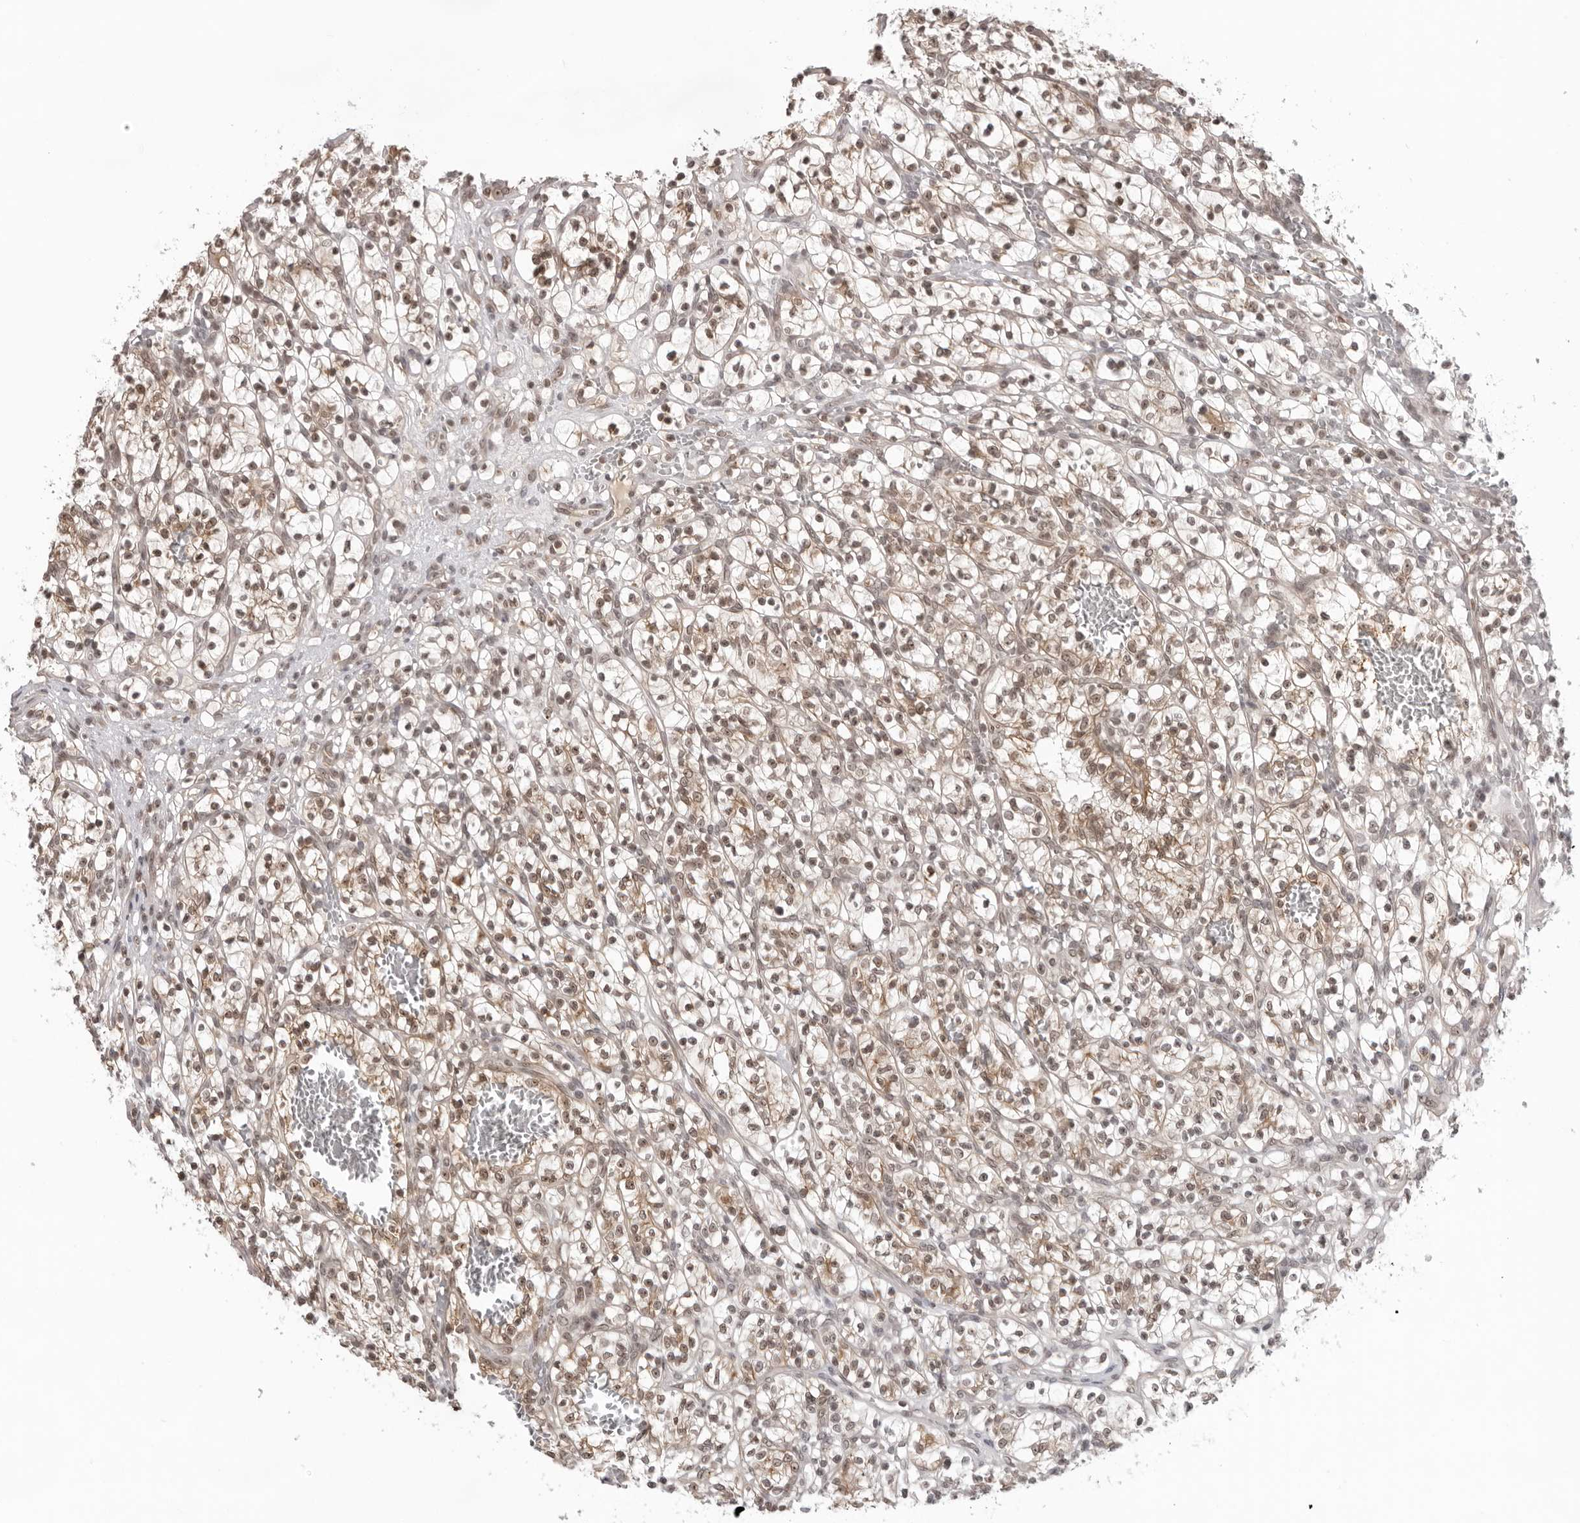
{"staining": {"intensity": "moderate", "quantity": ">75%", "location": "cytoplasmic/membranous,nuclear"}, "tissue": "renal cancer", "cell_type": "Tumor cells", "image_type": "cancer", "snomed": [{"axis": "morphology", "description": "Adenocarcinoma, NOS"}, {"axis": "topography", "description": "Kidney"}], "caption": "Immunohistochemical staining of human renal cancer exhibits moderate cytoplasmic/membranous and nuclear protein positivity in about >75% of tumor cells.", "gene": "EXOSC10", "patient": {"sex": "female", "age": 57}}